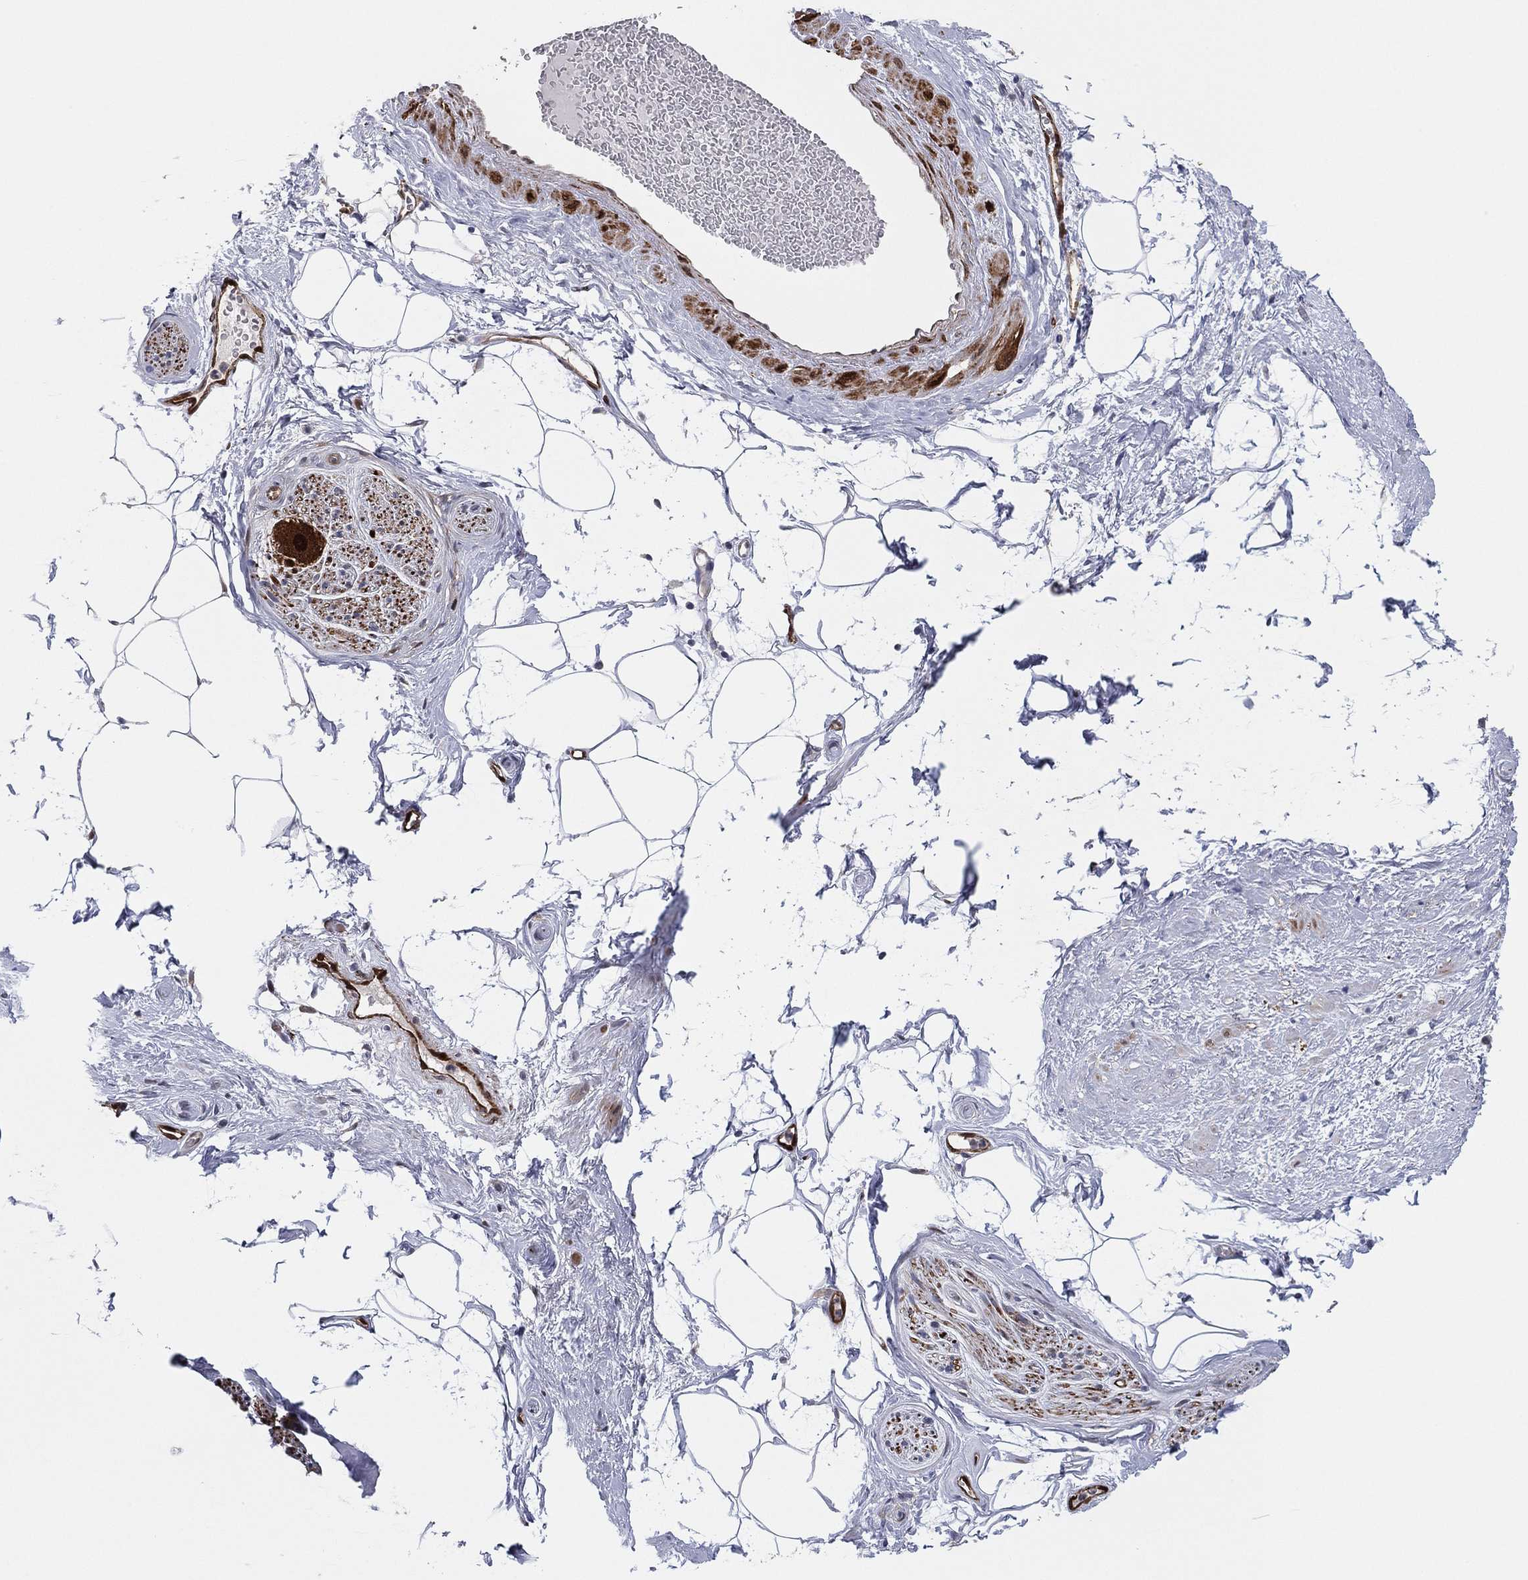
{"staining": {"intensity": "strong", "quantity": "25%-75%", "location": "nuclear"}, "tissue": "adipose tissue", "cell_type": "Adipocytes", "image_type": "normal", "snomed": [{"axis": "morphology", "description": "Normal tissue, NOS"}, {"axis": "topography", "description": "Prostate"}, {"axis": "topography", "description": "Peripheral nerve tissue"}], "caption": "Immunohistochemical staining of unremarkable human adipose tissue displays high levels of strong nuclear positivity in approximately 25%-75% of adipocytes. The staining was performed using DAB, with brown indicating positive protein expression. Nuclei are stained blue with hematoxylin.", "gene": "SNCG", "patient": {"sex": "male", "age": 57}}